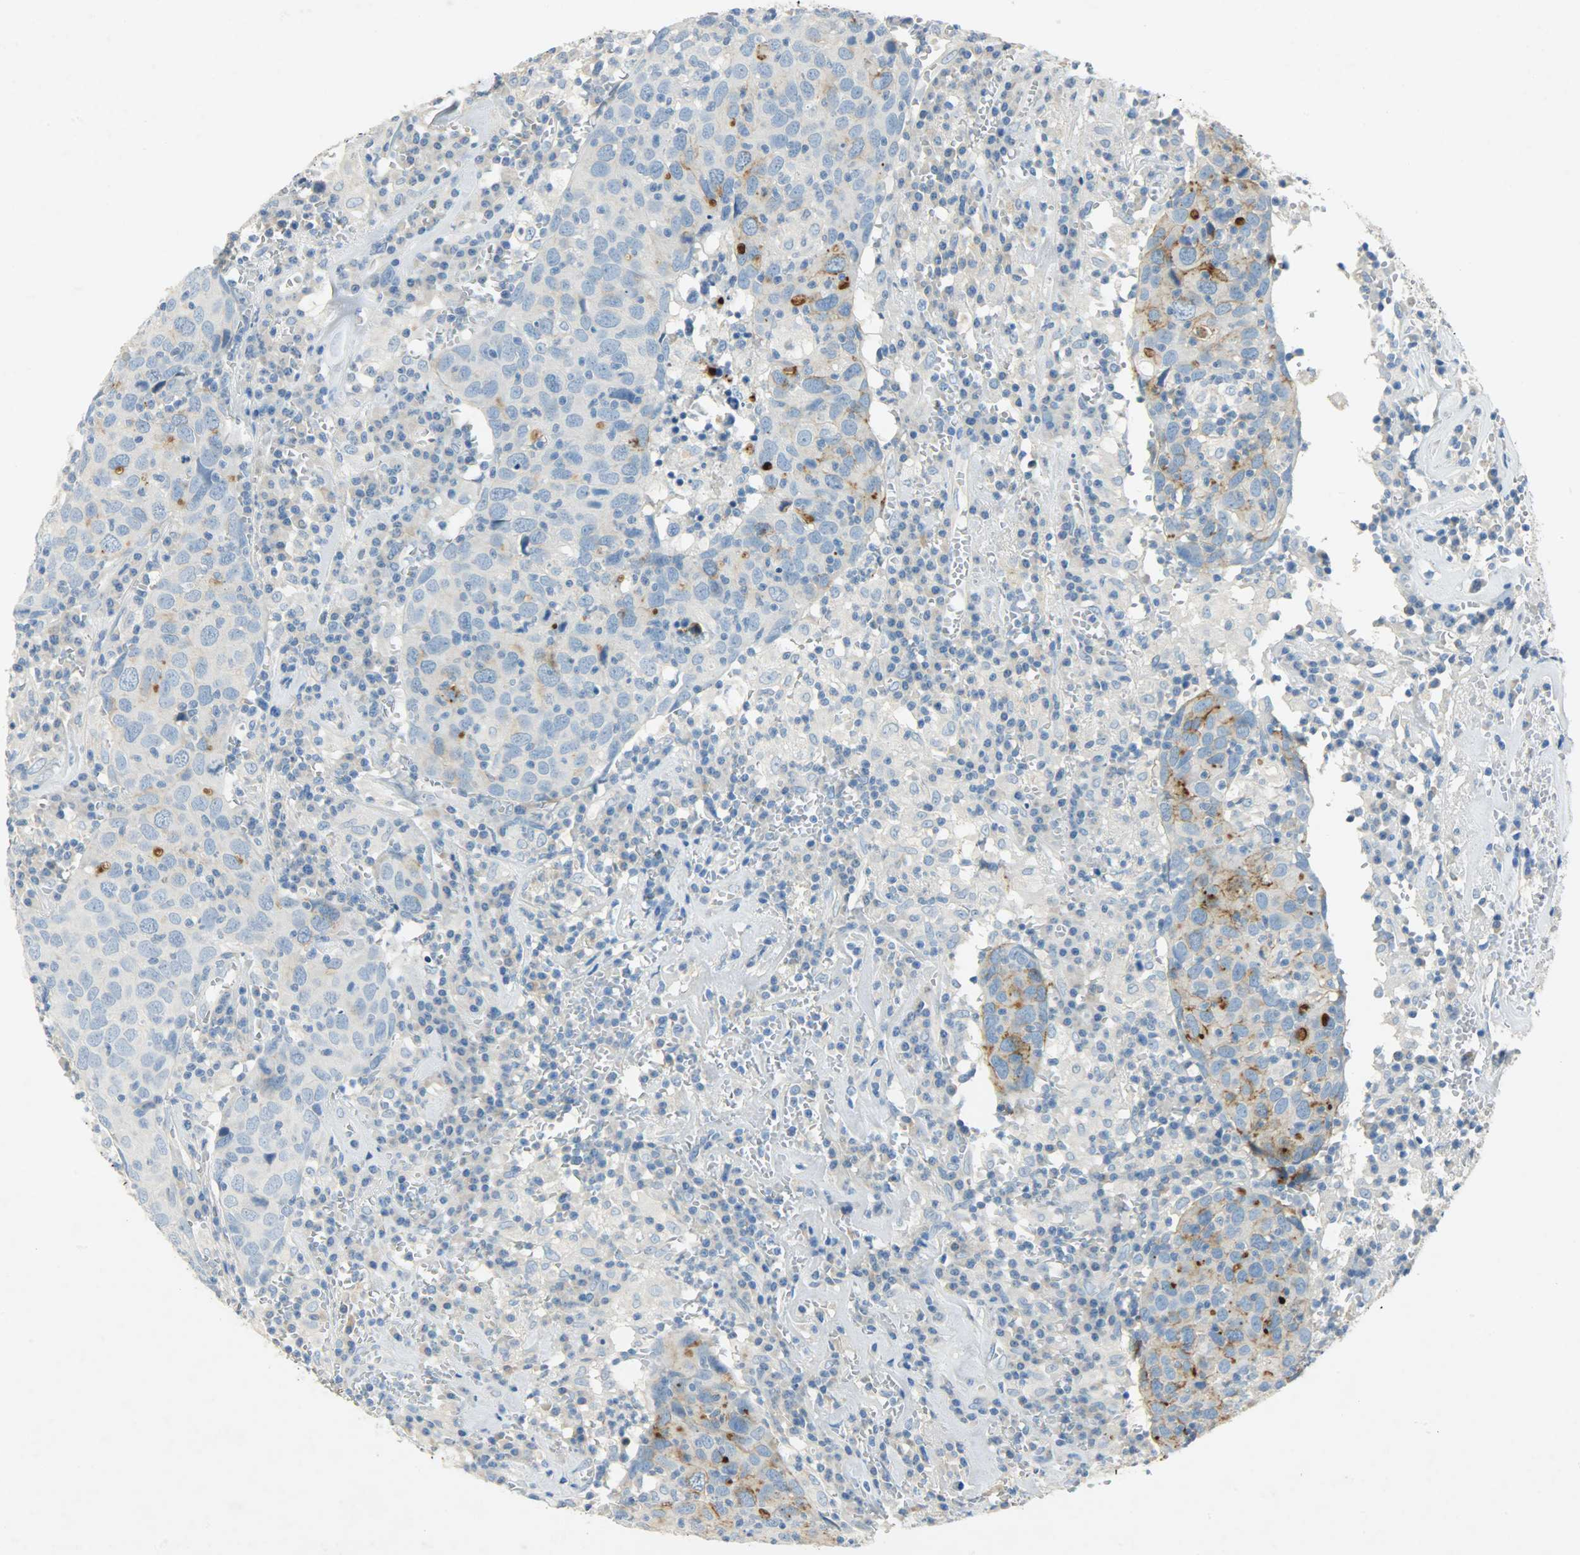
{"staining": {"intensity": "strong", "quantity": "<25%", "location": "cytoplasmic/membranous"}, "tissue": "head and neck cancer", "cell_type": "Tumor cells", "image_type": "cancer", "snomed": [{"axis": "morphology", "description": "Adenocarcinoma, NOS"}, {"axis": "topography", "description": "Salivary gland"}, {"axis": "topography", "description": "Head-Neck"}], "caption": "Protein staining of adenocarcinoma (head and neck) tissue demonstrates strong cytoplasmic/membranous staining in approximately <25% of tumor cells.", "gene": "PROM1", "patient": {"sex": "female", "age": 65}}